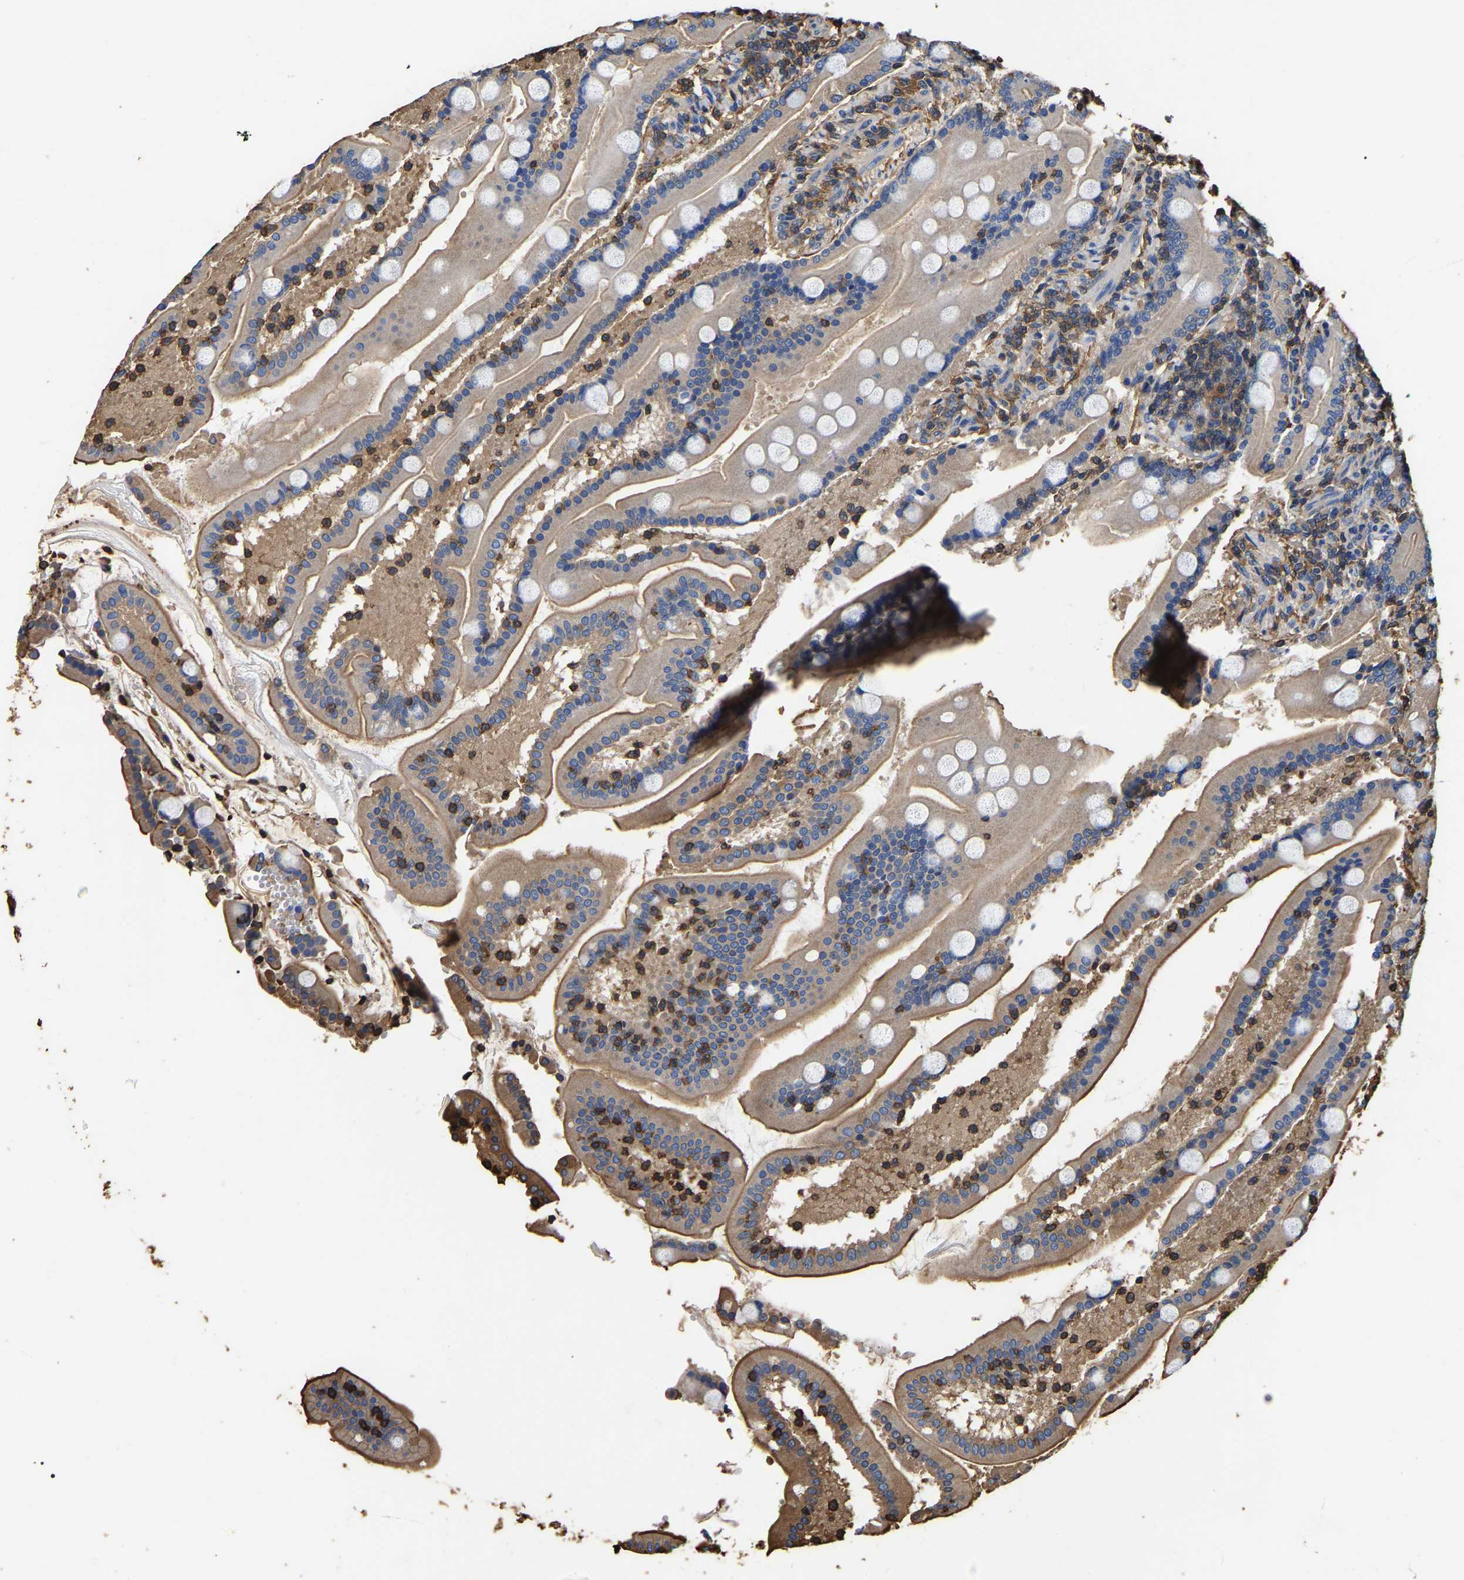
{"staining": {"intensity": "moderate", "quantity": ">75%", "location": "cytoplasmic/membranous"}, "tissue": "duodenum", "cell_type": "Glandular cells", "image_type": "normal", "snomed": [{"axis": "morphology", "description": "Normal tissue, NOS"}, {"axis": "topography", "description": "Duodenum"}], "caption": "A photomicrograph of human duodenum stained for a protein reveals moderate cytoplasmic/membranous brown staining in glandular cells. (DAB IHC, brown staining for protein, blue staining for nuclei).", "gene": "ARMT1", "patient": {"sex": "male", "age": 54}}